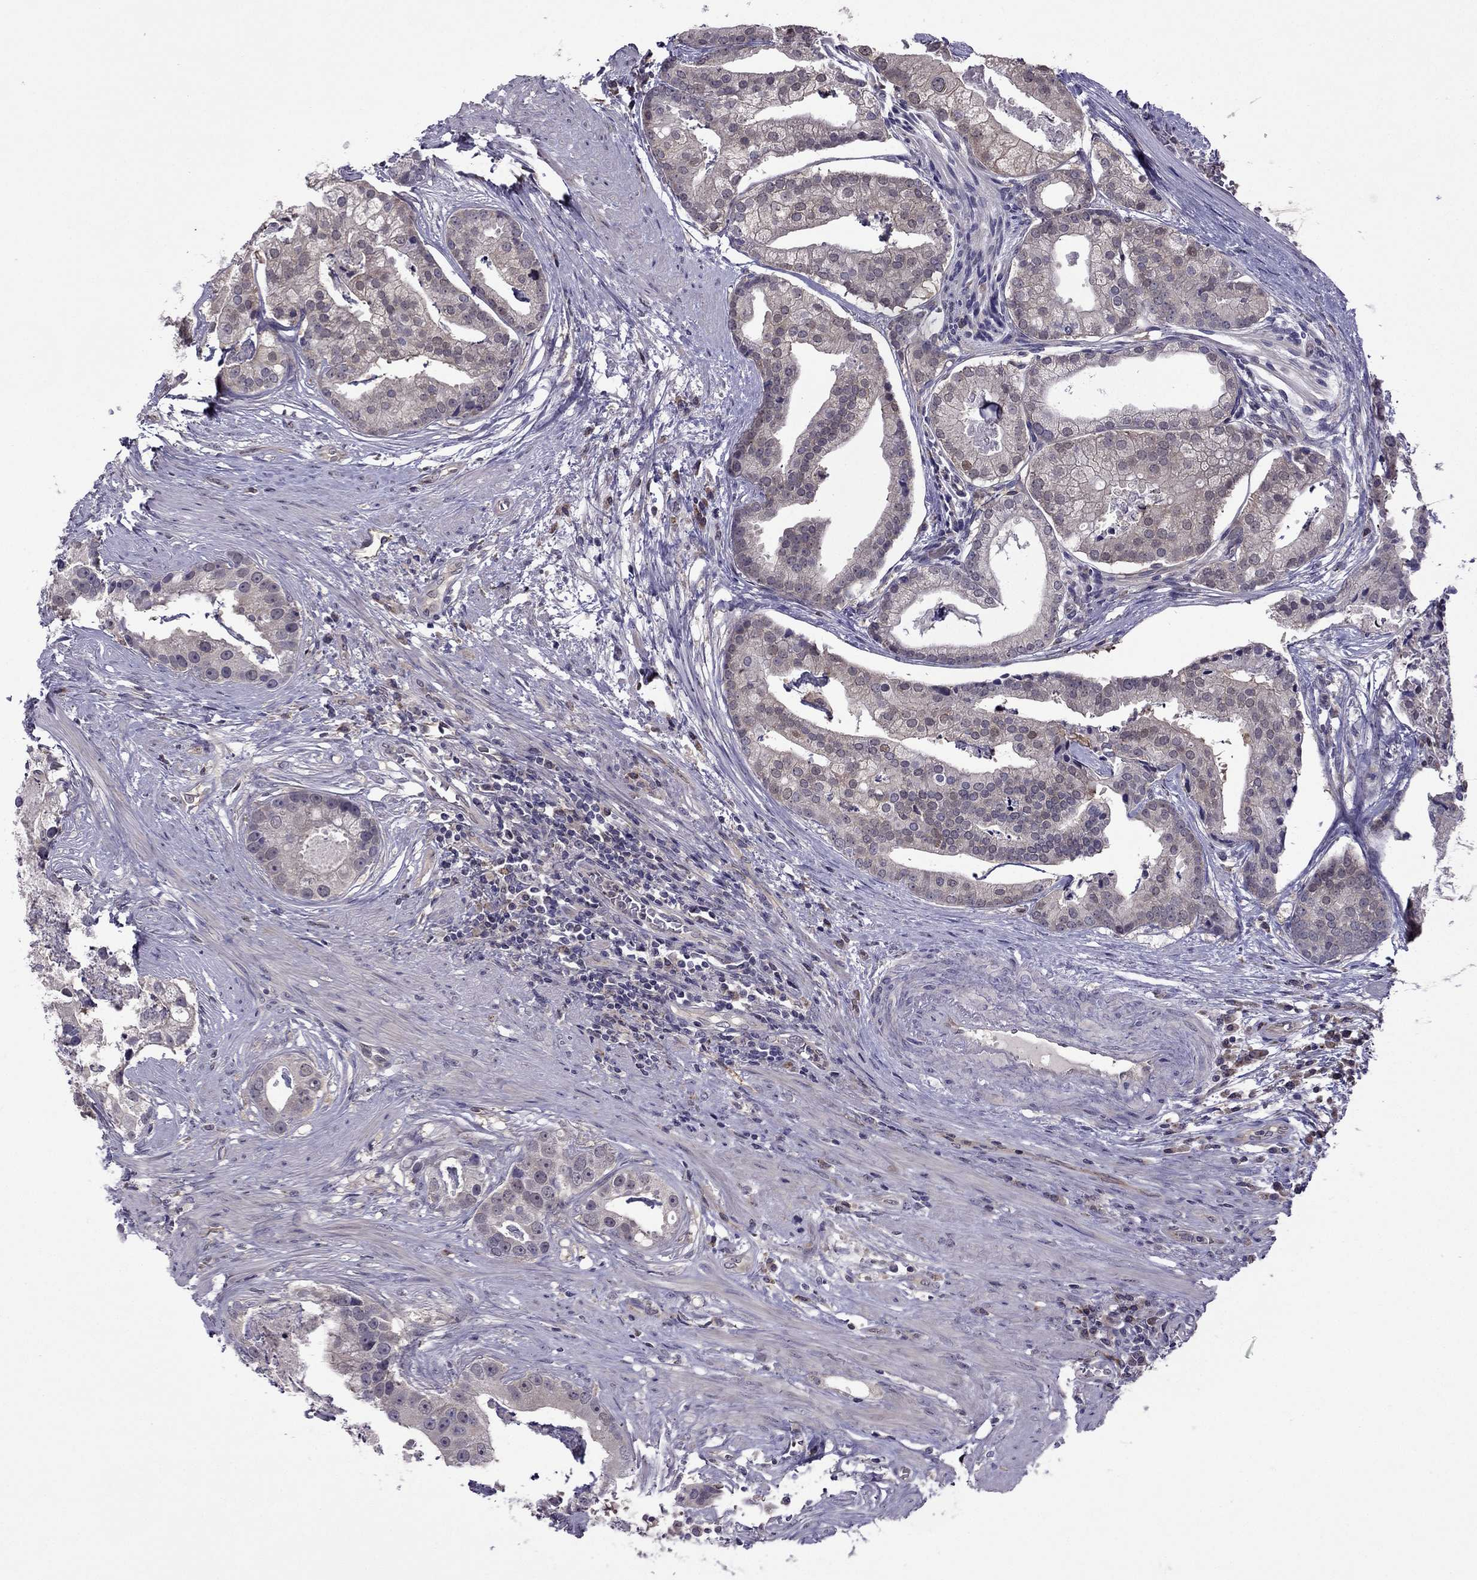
{"staining": {"intensity": "weak", "quantity": "<25%", "location": "cytoplasmic/membranous"}, "tissue": "prostate cancer", "cell_type": "Tumor cells", "image_type": "cancer", "snomed": [{"axis": "morphology", "description": "Adenocarcinoma, NOS"}, {"axis": "topography", "description": "Prostate and seminal vesicle, NOS"}, {"axis": "topography", "description": "Prostate"}], "caption": "Tumor cells show no significant protein staining in prostate cancer (adenocarcinoma).", "gene": "CDK5", "patient": {"sex": "male", "age": 44}}